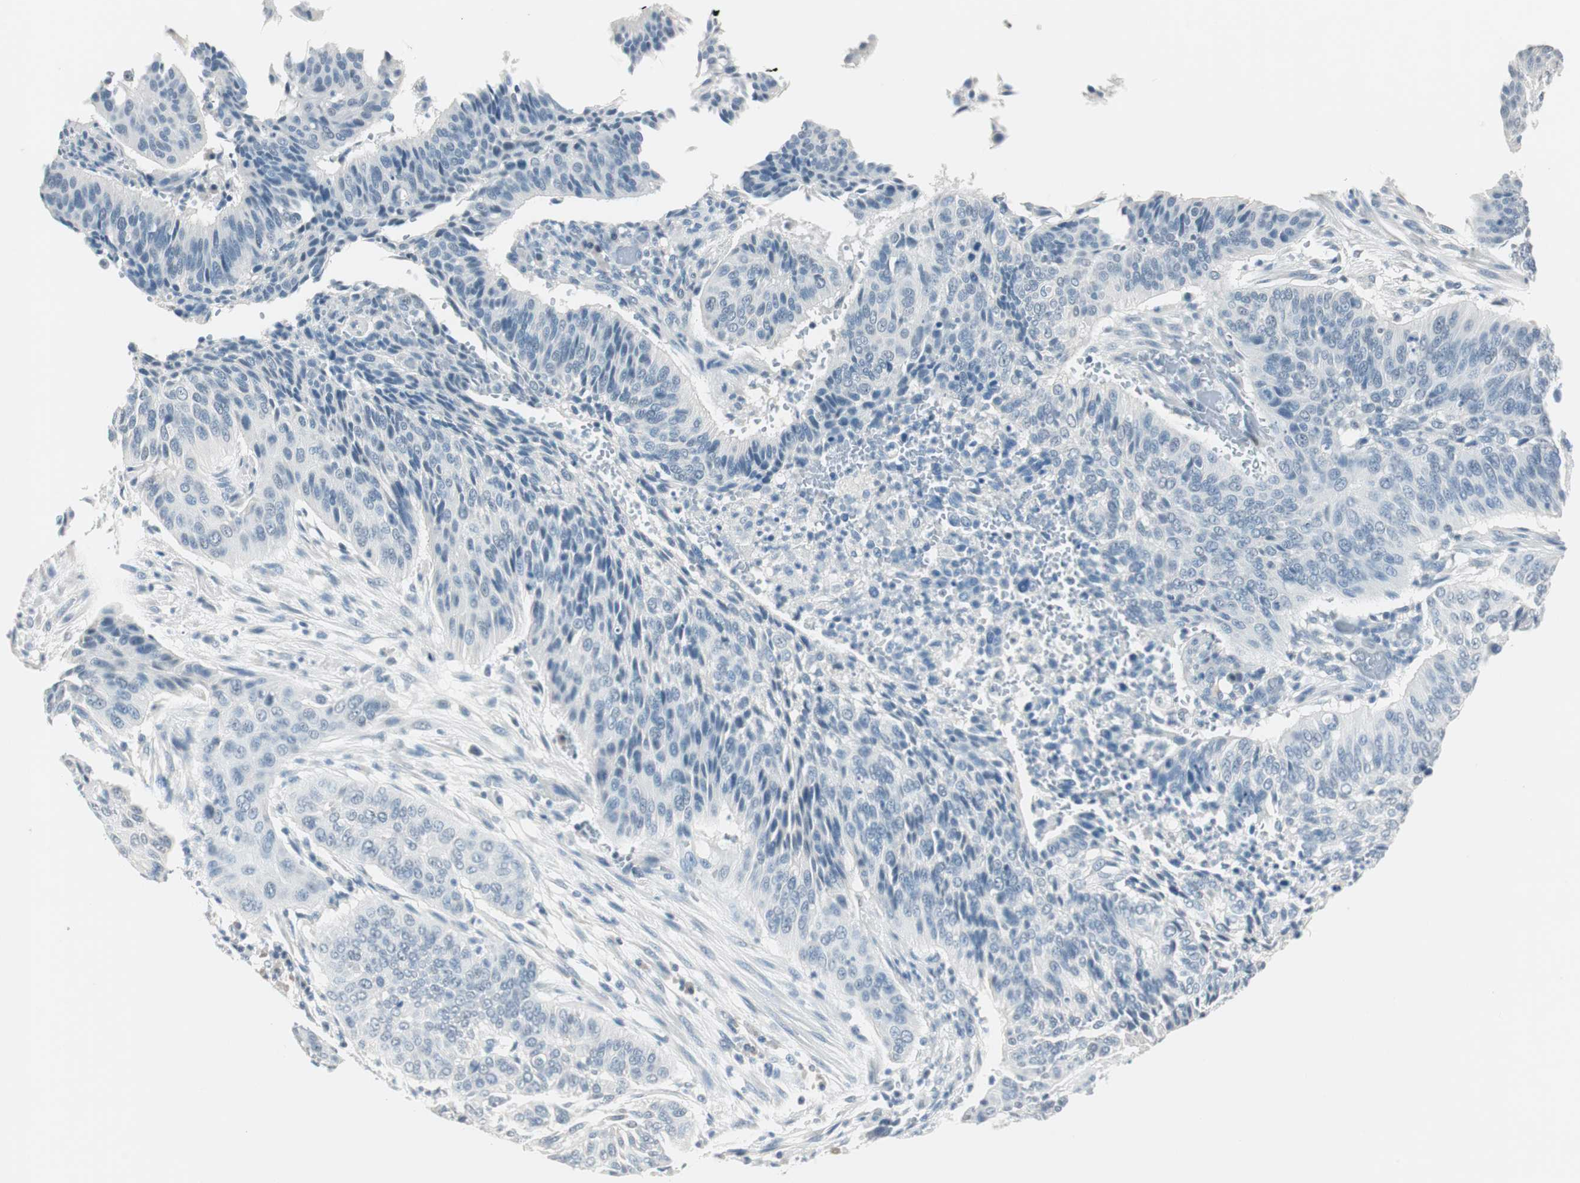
{"staining": {"intensity": "negative", "quantity": "none", "location": "none"}, "tissue": "cervical cancer", "cell_type": "Tumor cells", "image_type": "cancer", "snomed": [{"axis": "morphology", "description": "Squamous cell carcinoma, NOS"}, {"axis": "topography", "description": "Cervix"}], "caption": "Immunohistochemical staining of cervical cancer (squamous cell carcinoma) reveals no significant positivity in tumor cells.", "gene": "HOXB13", "patient": {"sex": "female", "age": 39}}